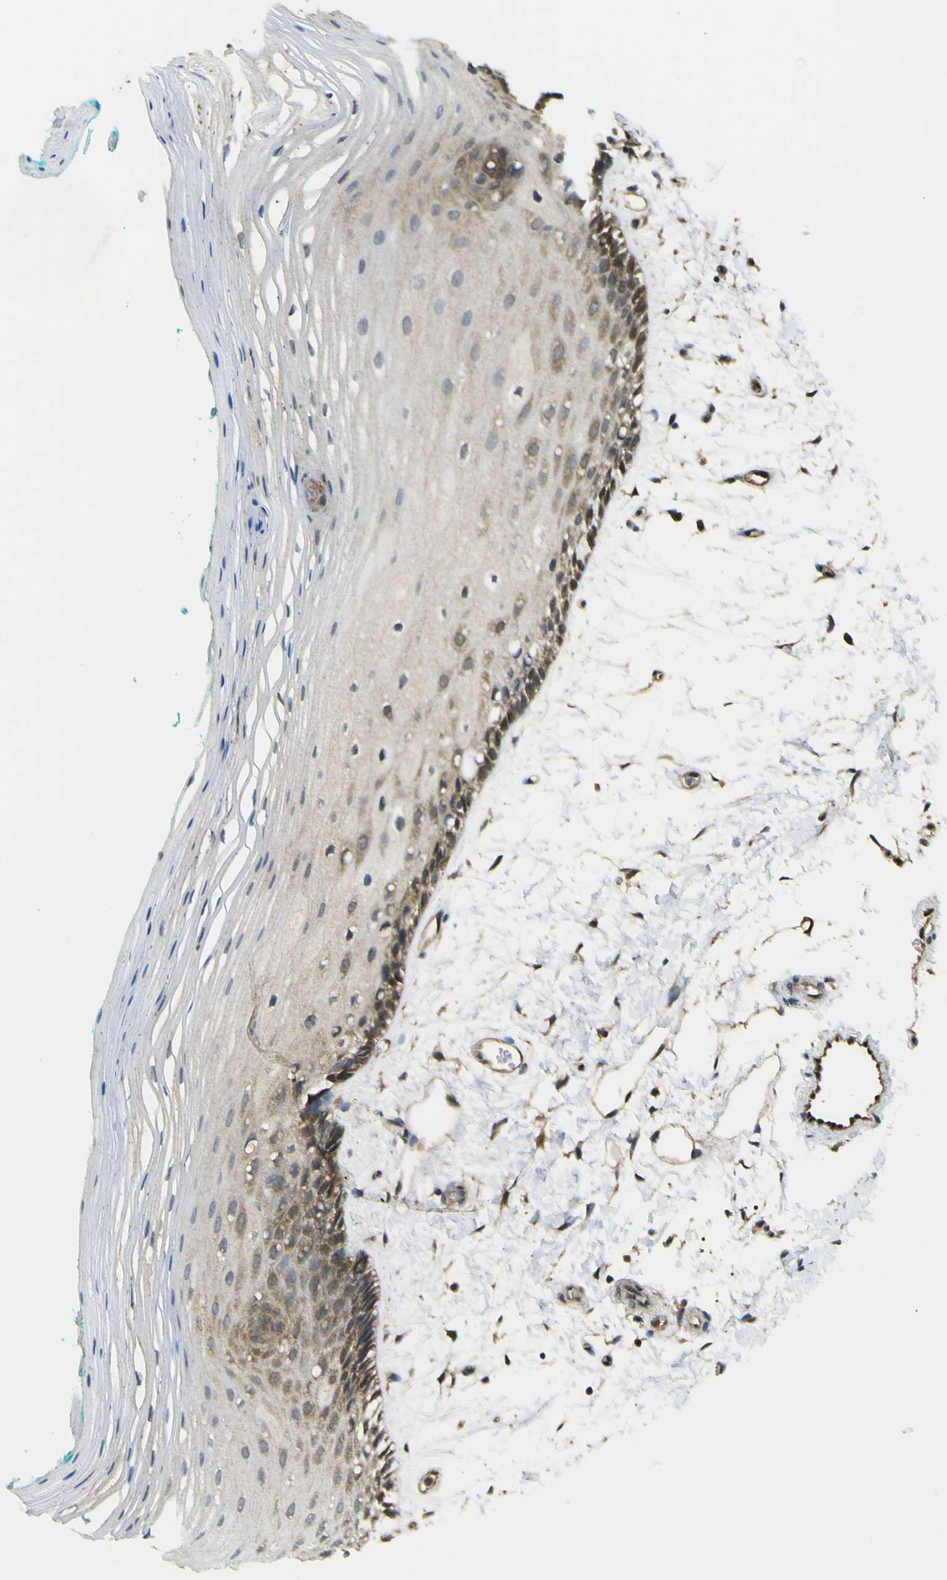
{"staining": {"intensity": "moderate", "quantity": "<25%", "location": "cytoplasmic/membranous"}, "tissue": "oral mucosa", "cell_type": "Squamous epithelial cells", "image_type": "normal", "snomed": [{"axis": "morphology", "description": "Normal tissue, NOS"}, {"axis": "topography", "description": "Skeletal muscle"}, {"axis": "topography", "description": "Oral tissue"}, {"axis": "topography", "description": "Peripheral nerve tissue"}], "caption": "Moderate cytoplasmic/membranous staining is seen in about <25% of squamous epithelial cells in normal oral mucosa. Using DAB (brown) and hematoxylin (blue) stains, captured at high magnification using brightfield microscopy.", "gene": "YWHAG", "patient": {"sex": "female", "age": 84}}